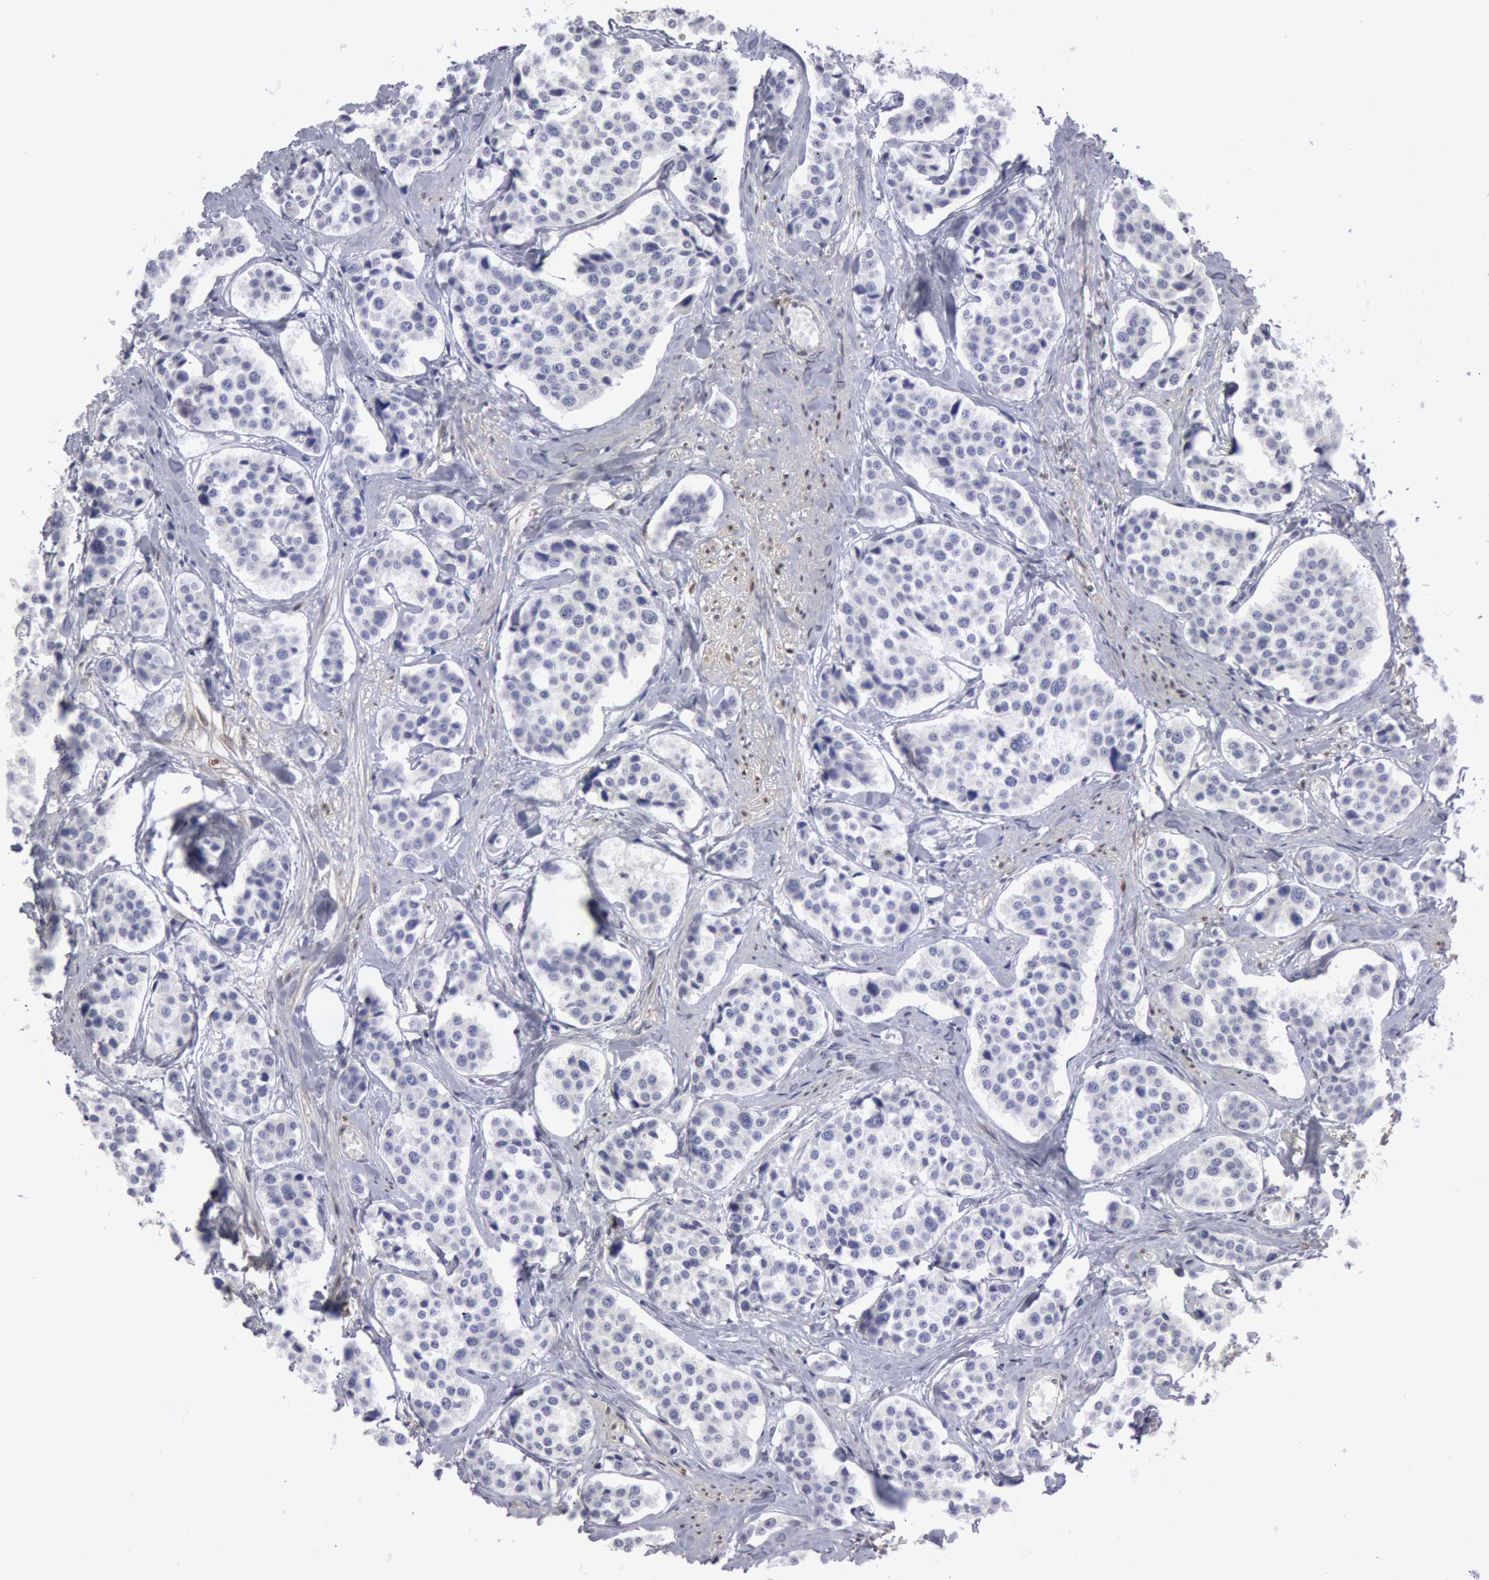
{"staining": {"intensity": "negative", "quantity": "none", "location": "none"}, "tissue": "carcinoid", "cell_type": "Tumor cells", "image_type": "cancer", "snomed": [{"axis": "morphology", "description": "Carcinoid, malignant, NOS"}, {"axis": "topography", "description": "Small intestine"}], "caption": "This is an immunohistochemistry image of malignant carcinoid. There is no staining in tumor cells.", "gene": "FHL1", "patient": {"sex": "male", "age": 60}}